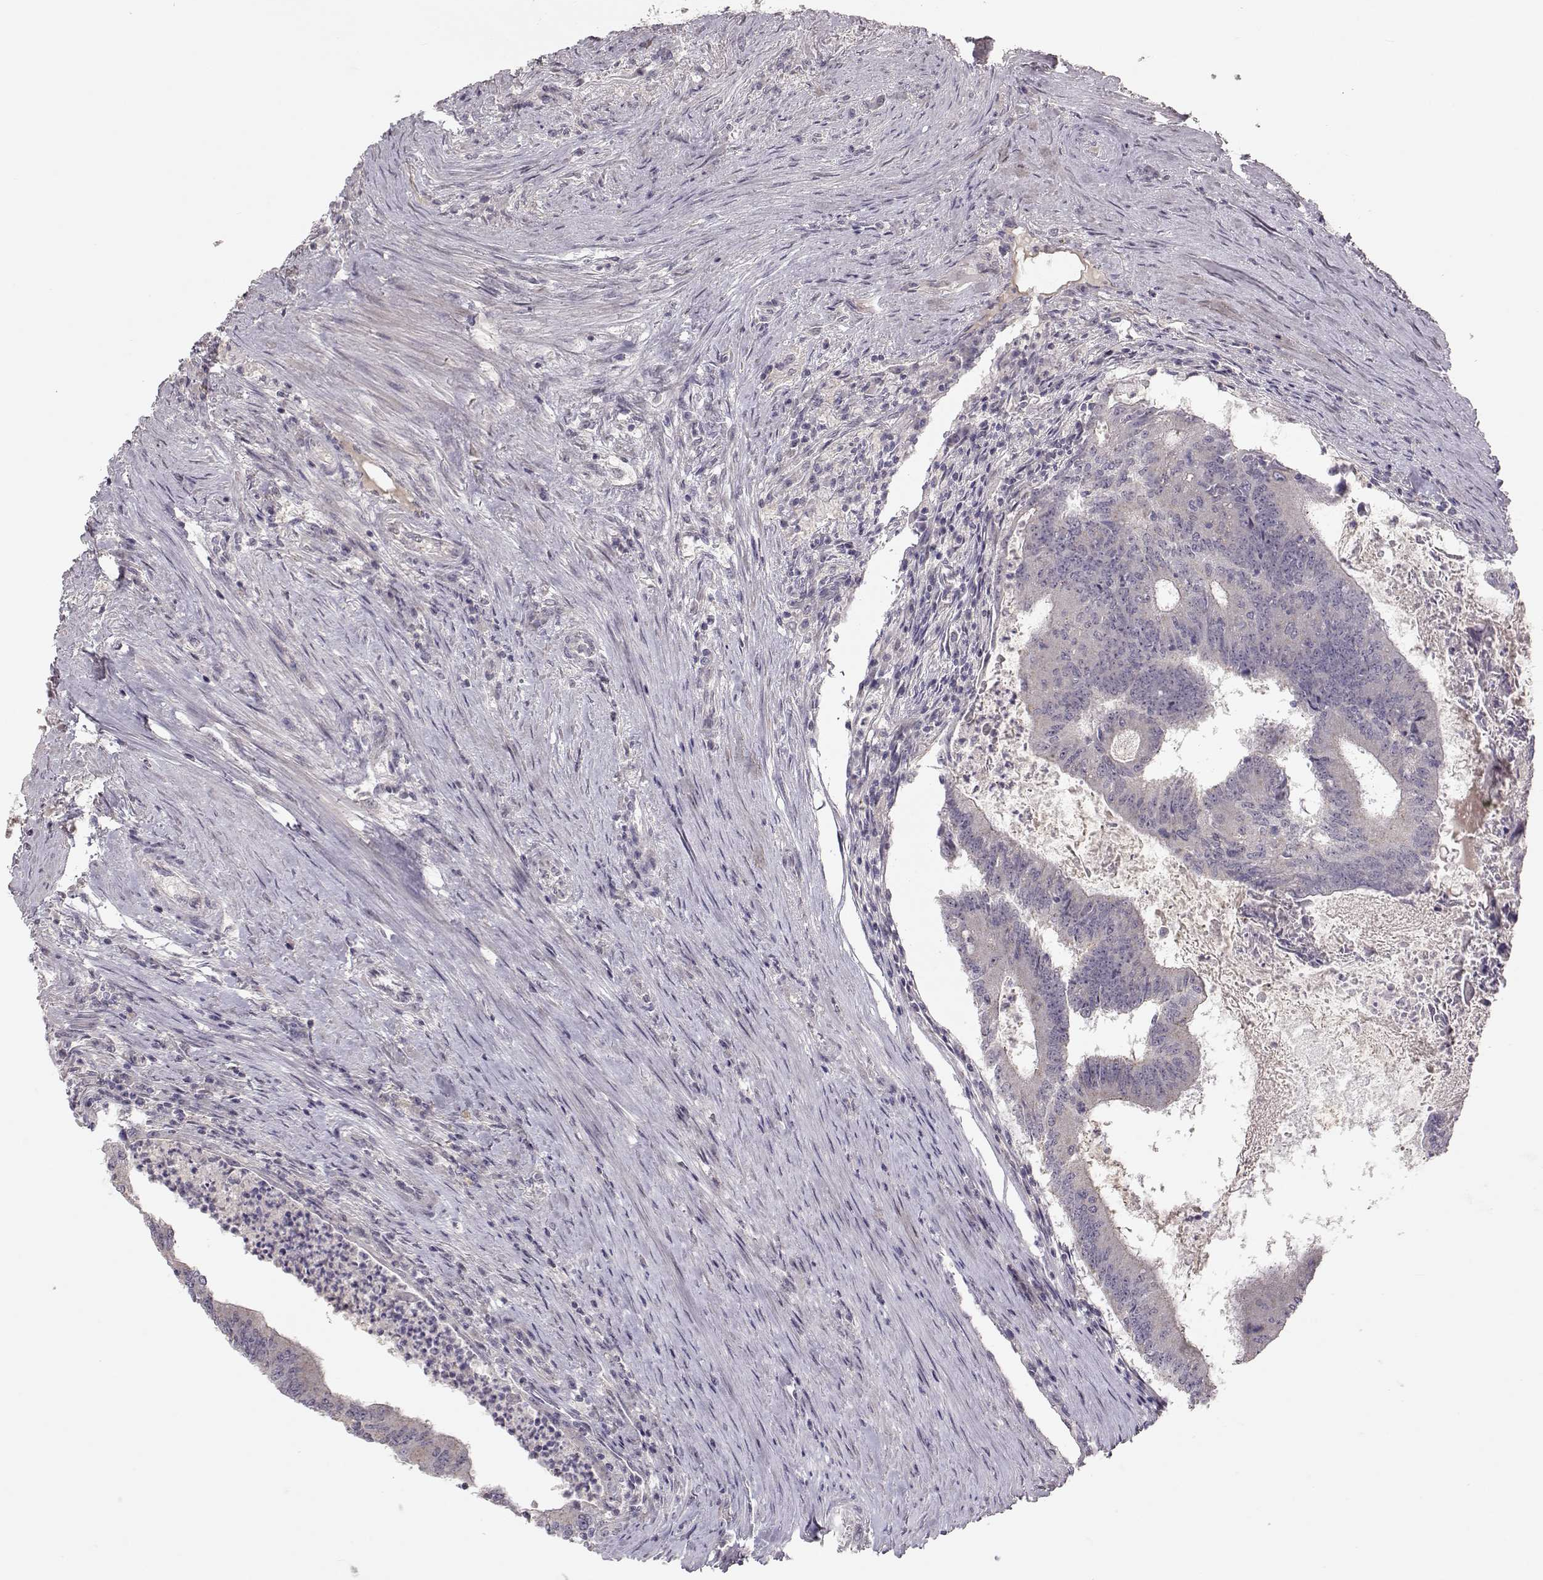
{"staining": {"intensity": "negative", "quantity": "none", "location": "none"}, "tissue": "colorectal cancer", "cell_type": "Tumor cells", "image_type": "cancer", "snomed": [{"axis": "morphology", "description": "Adenocarcinoma, NOS"}, {"axis": "topography", "description": "Colon"}], "caption": "Tumor cells are negative for brown protein staining in colorectal cancer (adenocarcinoma).", "gene": "PNMT", "patient": {"sex": "female", "age": 70}}